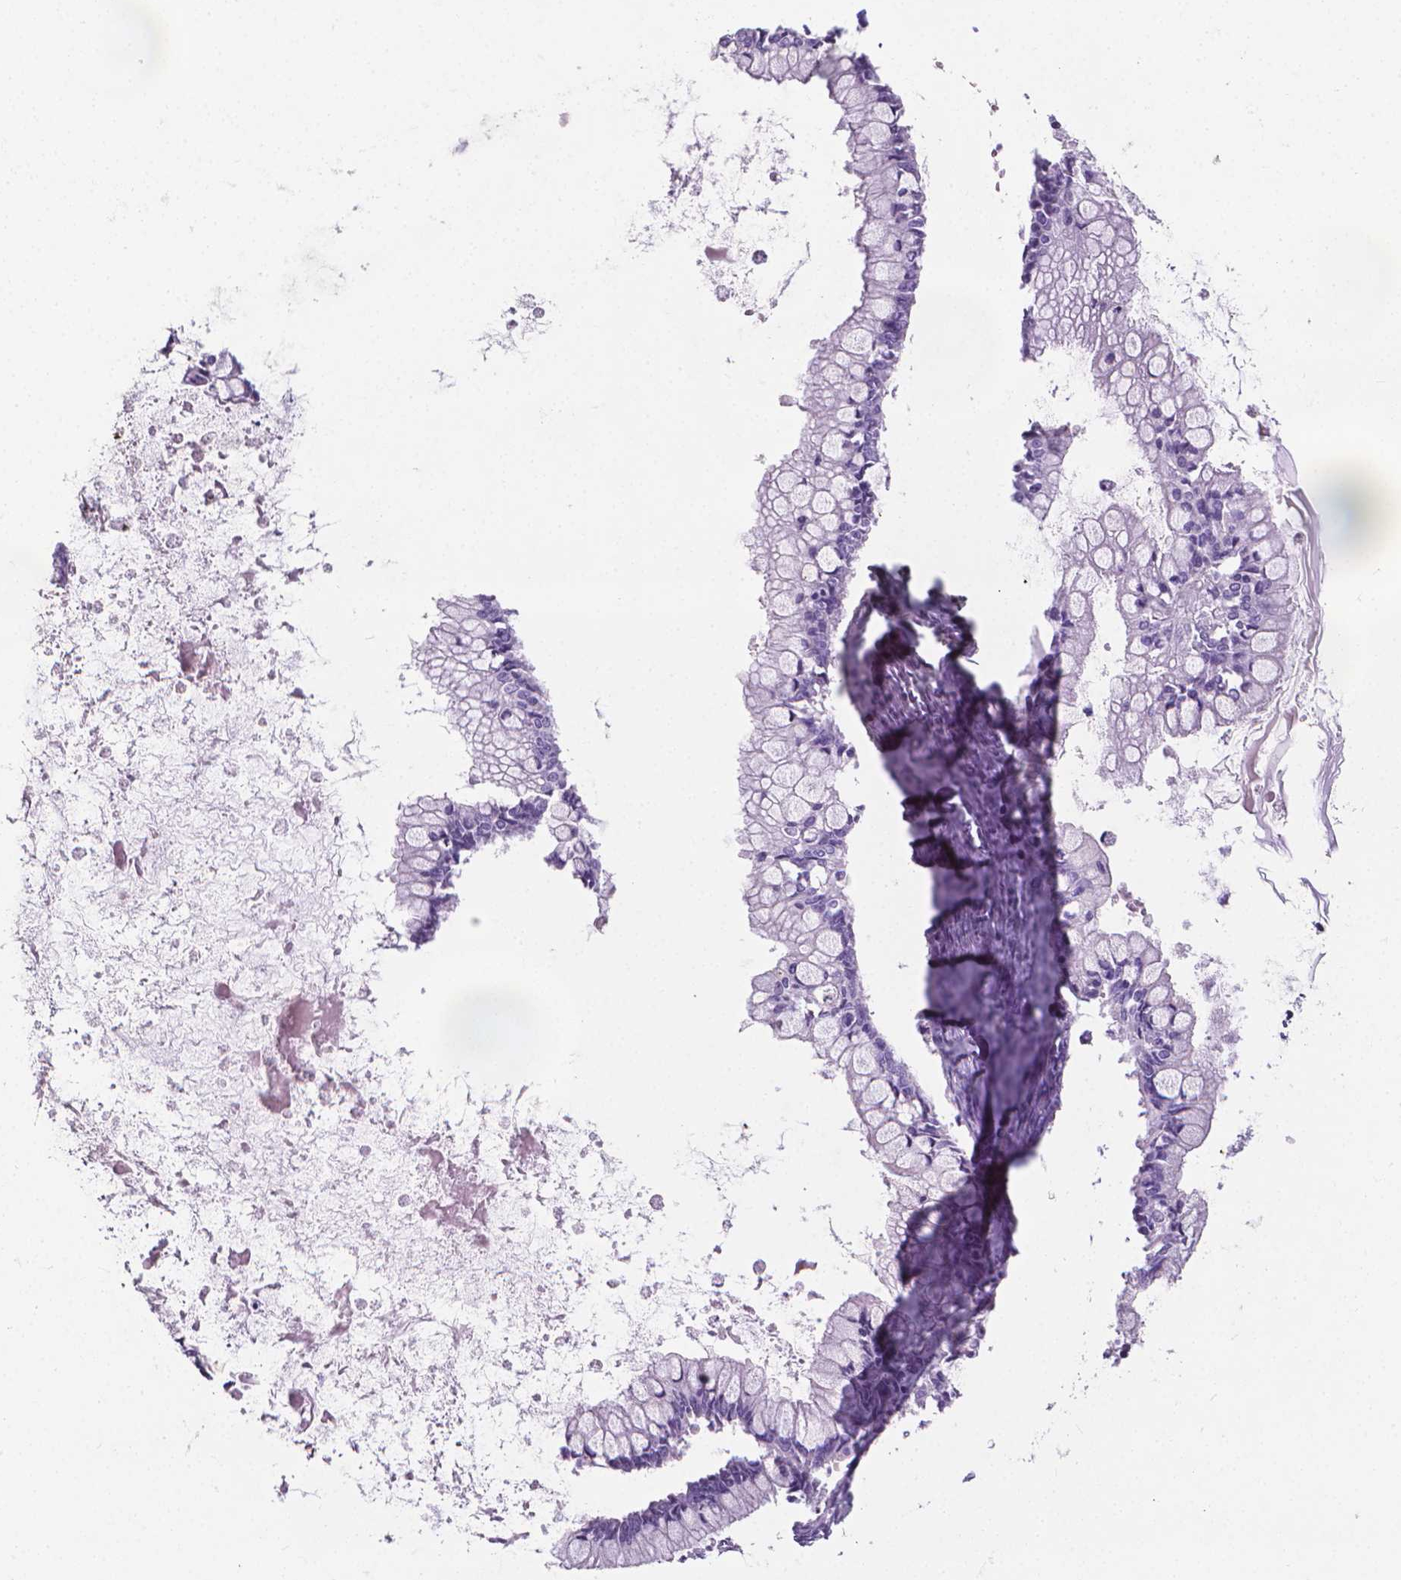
{"staining": {"intensity": "negative", "quantity": "none", "location": "none"}, "tissue": "ovarian cancer", "cell_type": "Tumor cells", "image_type": "cancer", "snomed": [{"axis": "morphology", "description": "Cystadenocarcinoma, mucinous, NOS"}, {"axis": "topography", "description": "Ovary"}], "caption": "A photomicrograph of mucinous cystadenocarcinoma (ovarian) stained for a protein demonstrates no brown staining in tumor cells.", "gene": "XPNPEP2", "patient": {"sex": "female", "age": 67}}